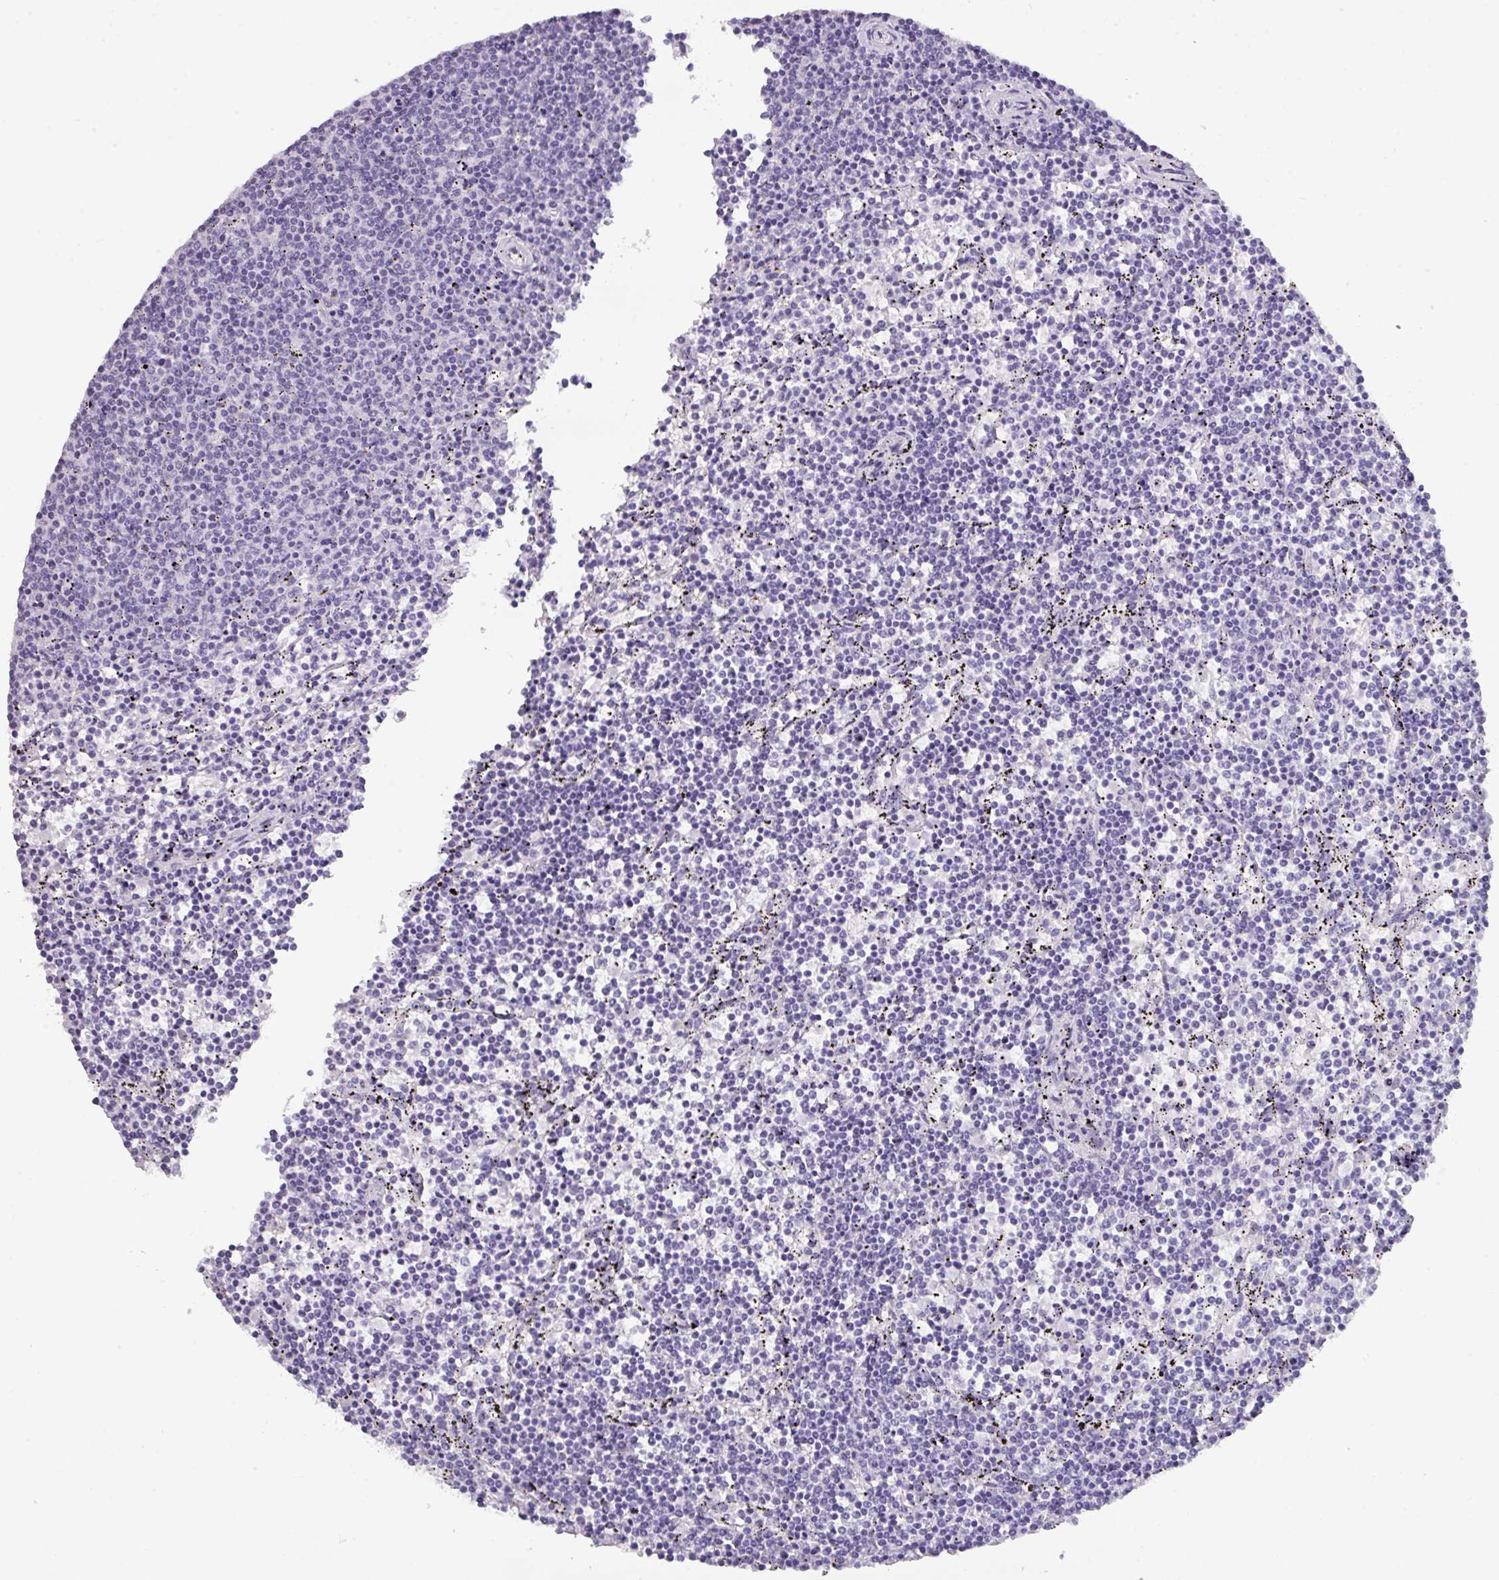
{"staining": {"intensity": "negative", "quantity": "none", "location": "none"}, "tissue": "lymphoma", "cell_type": "Tumor cells", "image_type": "cancer", "snomed": [{"axis": "morphology", "description": "Malignant lymphoma, non-Hodgkin's type, Low grade"}, {"axis": "topography", "description": "Spleen"}], "caption": "Human lymphoma stained for a protein using immunohistochemistry (IHC) demonstrates no expression in tumor cells.", "gene": "TMEM91", "patient": {"sex": "female", "age": 50}}